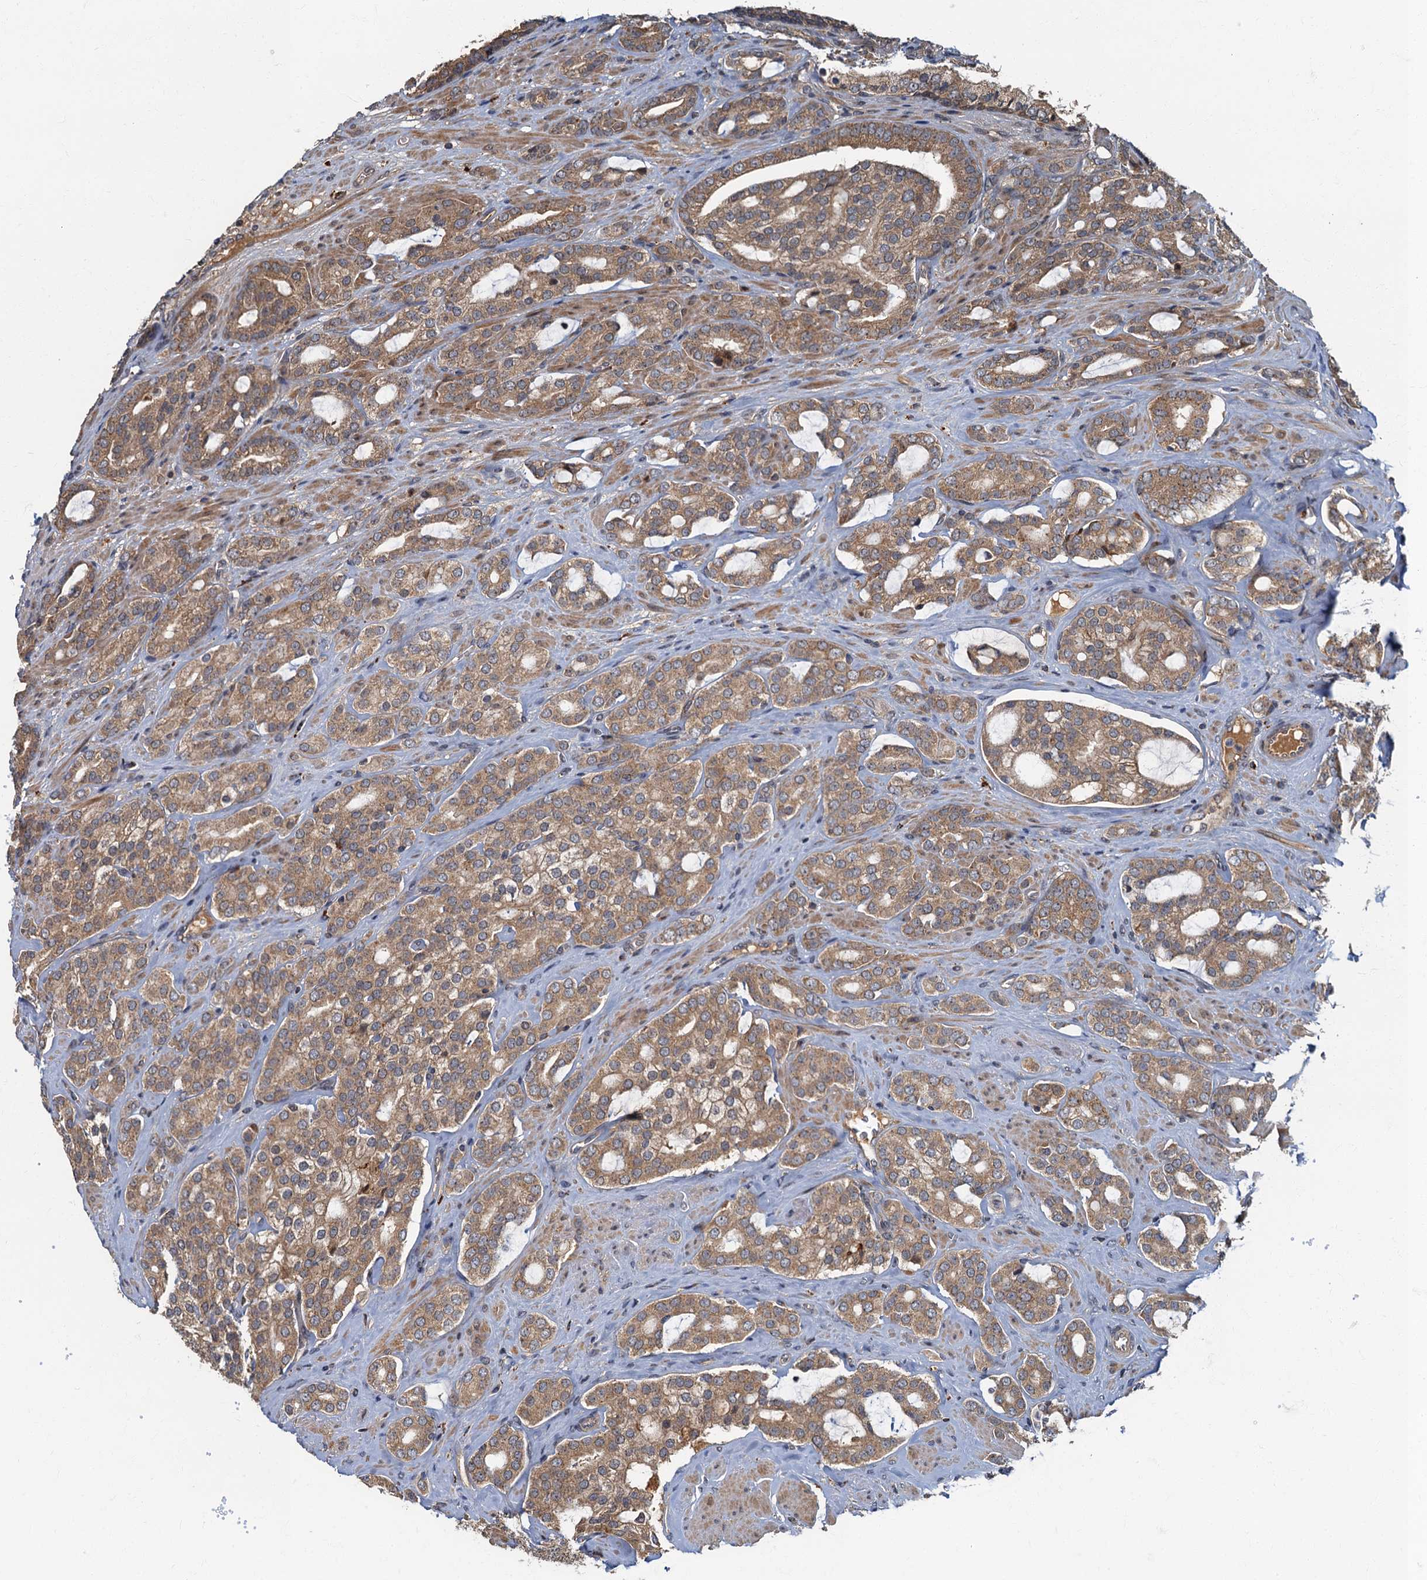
{"staining": {"intensity": "moderate", "quantity": ">75%", "location": "cytoplasmic/membranous"}, "tissue": "prostate cancer", "cell_type": "Tumor cells", "image_type": "cancer", "snomed": [{"axis": "morphology", "description": "Adenocarcinoma, High grade"}, {"axis": "topography", "description": "Prostate"}], "caption": "Moderate cytoplasmic/membranous protein staining is identified in about >75% of tumor cells in prostate adenocarcinoma (high-grade). (DAB (3,3'-diaminobenzidine) IHC, brown staining for protein, blue staining for nuclei).", "gene": "WDCP", "patient": {"sex": "male", "age": 63}}